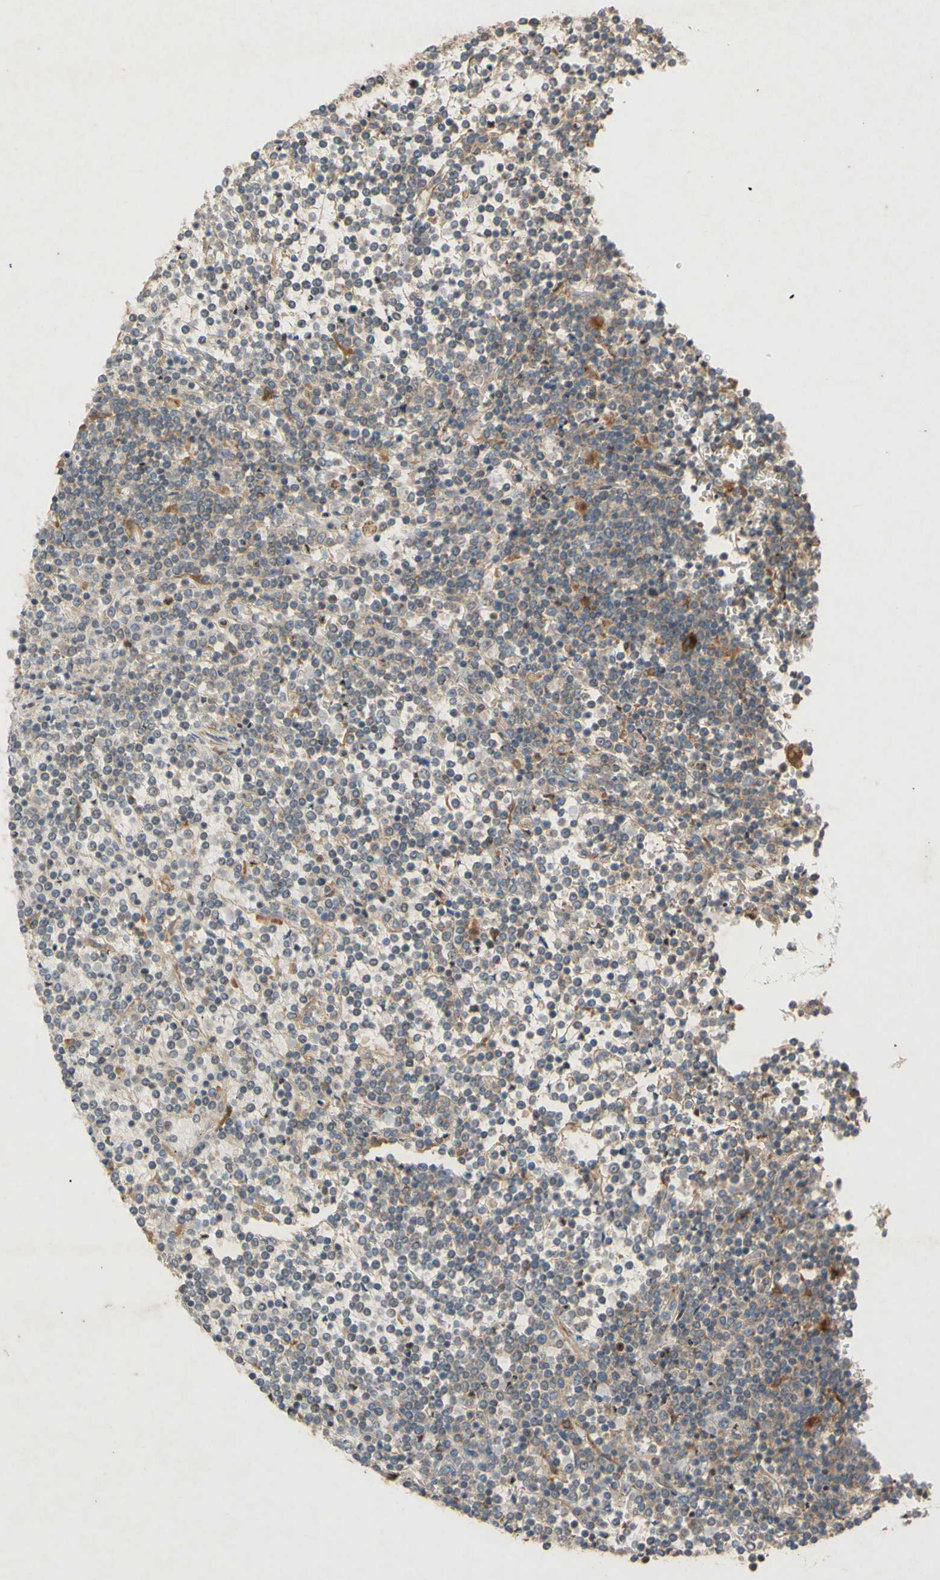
{"staining": {"intensity": "weak", "quantity": "25%-75%", "location": "cytoplasmic/membranous"}, "tissue": "lymphoma", "cell_type": "Tumor cells", "image_type": "cancer", "snomed": [{"axis": "morphology", "description": "Malignant lymphoma, non-Hodgkin's type, Low grade"}, {"axis": "topography", "description": "Spleen"}], "caption": "Lymphoma was stained to show a protein in brown. There is low levels of weak cytoplasmic/membranous positivity in approximately 25%-75% of tumor cells.", "gene": "ATP6V1F", "patient": {"sex": "female", "age": 19}}